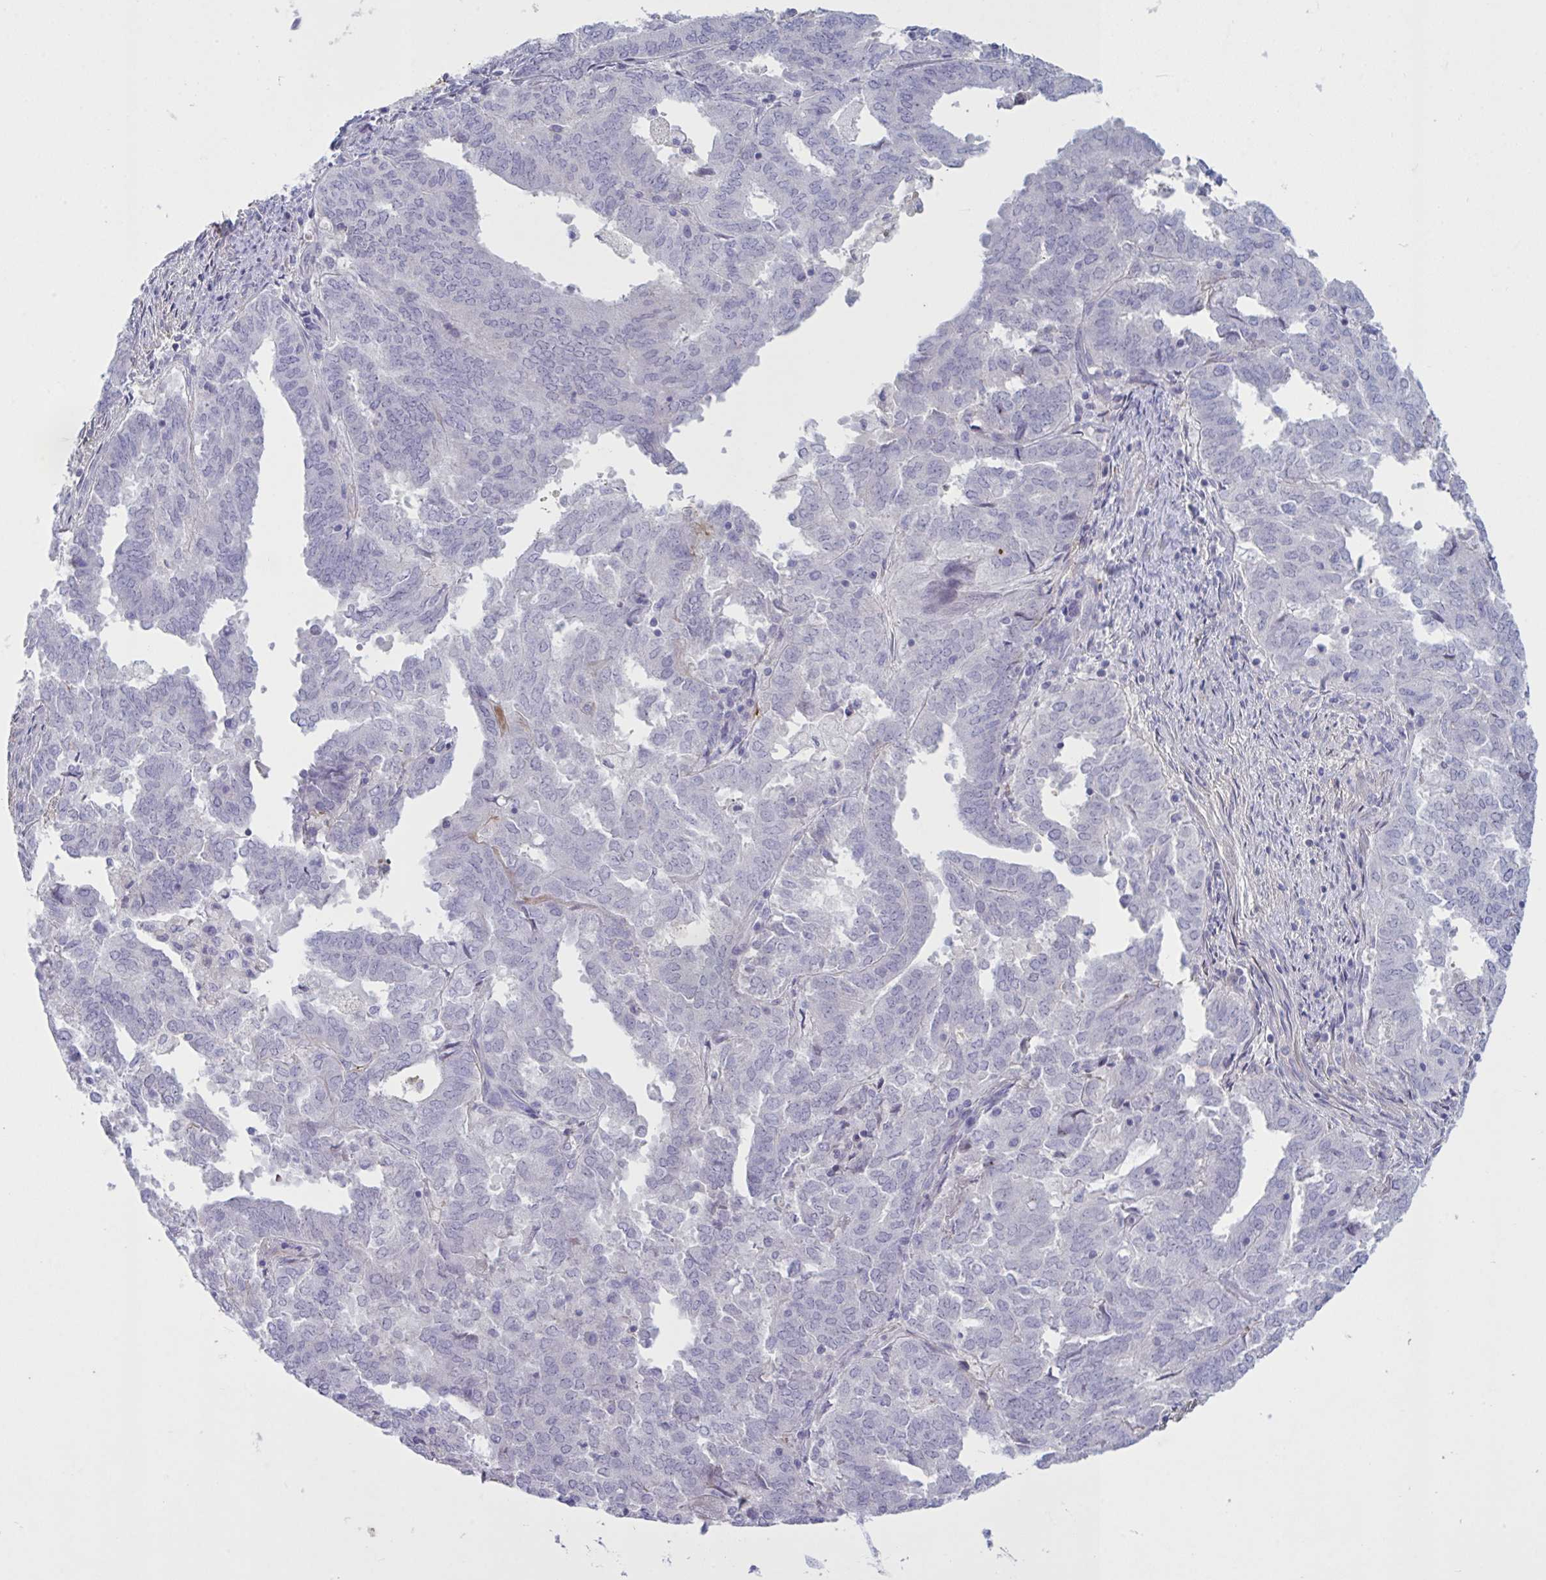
{"staining": {"intensity": "negative", "quantity": "none", "location": "none"}, "tissue": "endometrial cancer", "cell_type": "Tumor cells", "image_type": "cancer", "snomed": [{"axis": "morphology", "description": "Adenocarcinoma, NOS"}, {"axis": "topography", "description": "Endometrium"}], "caption": "High magnification brightfield microscopy of adenocarcinoma (endometrial) stained with DAB (brown) and counterstained with hematoxylin (blue): tumor cells show no significant positivity. The staining is performed using DAB (3,3'-diaminobenzidine) brown chromogen with nuclei counter-stained in using hematoxylin.", "gene": "IL1R1", "patient": {"sex": "female", "age": 72}}